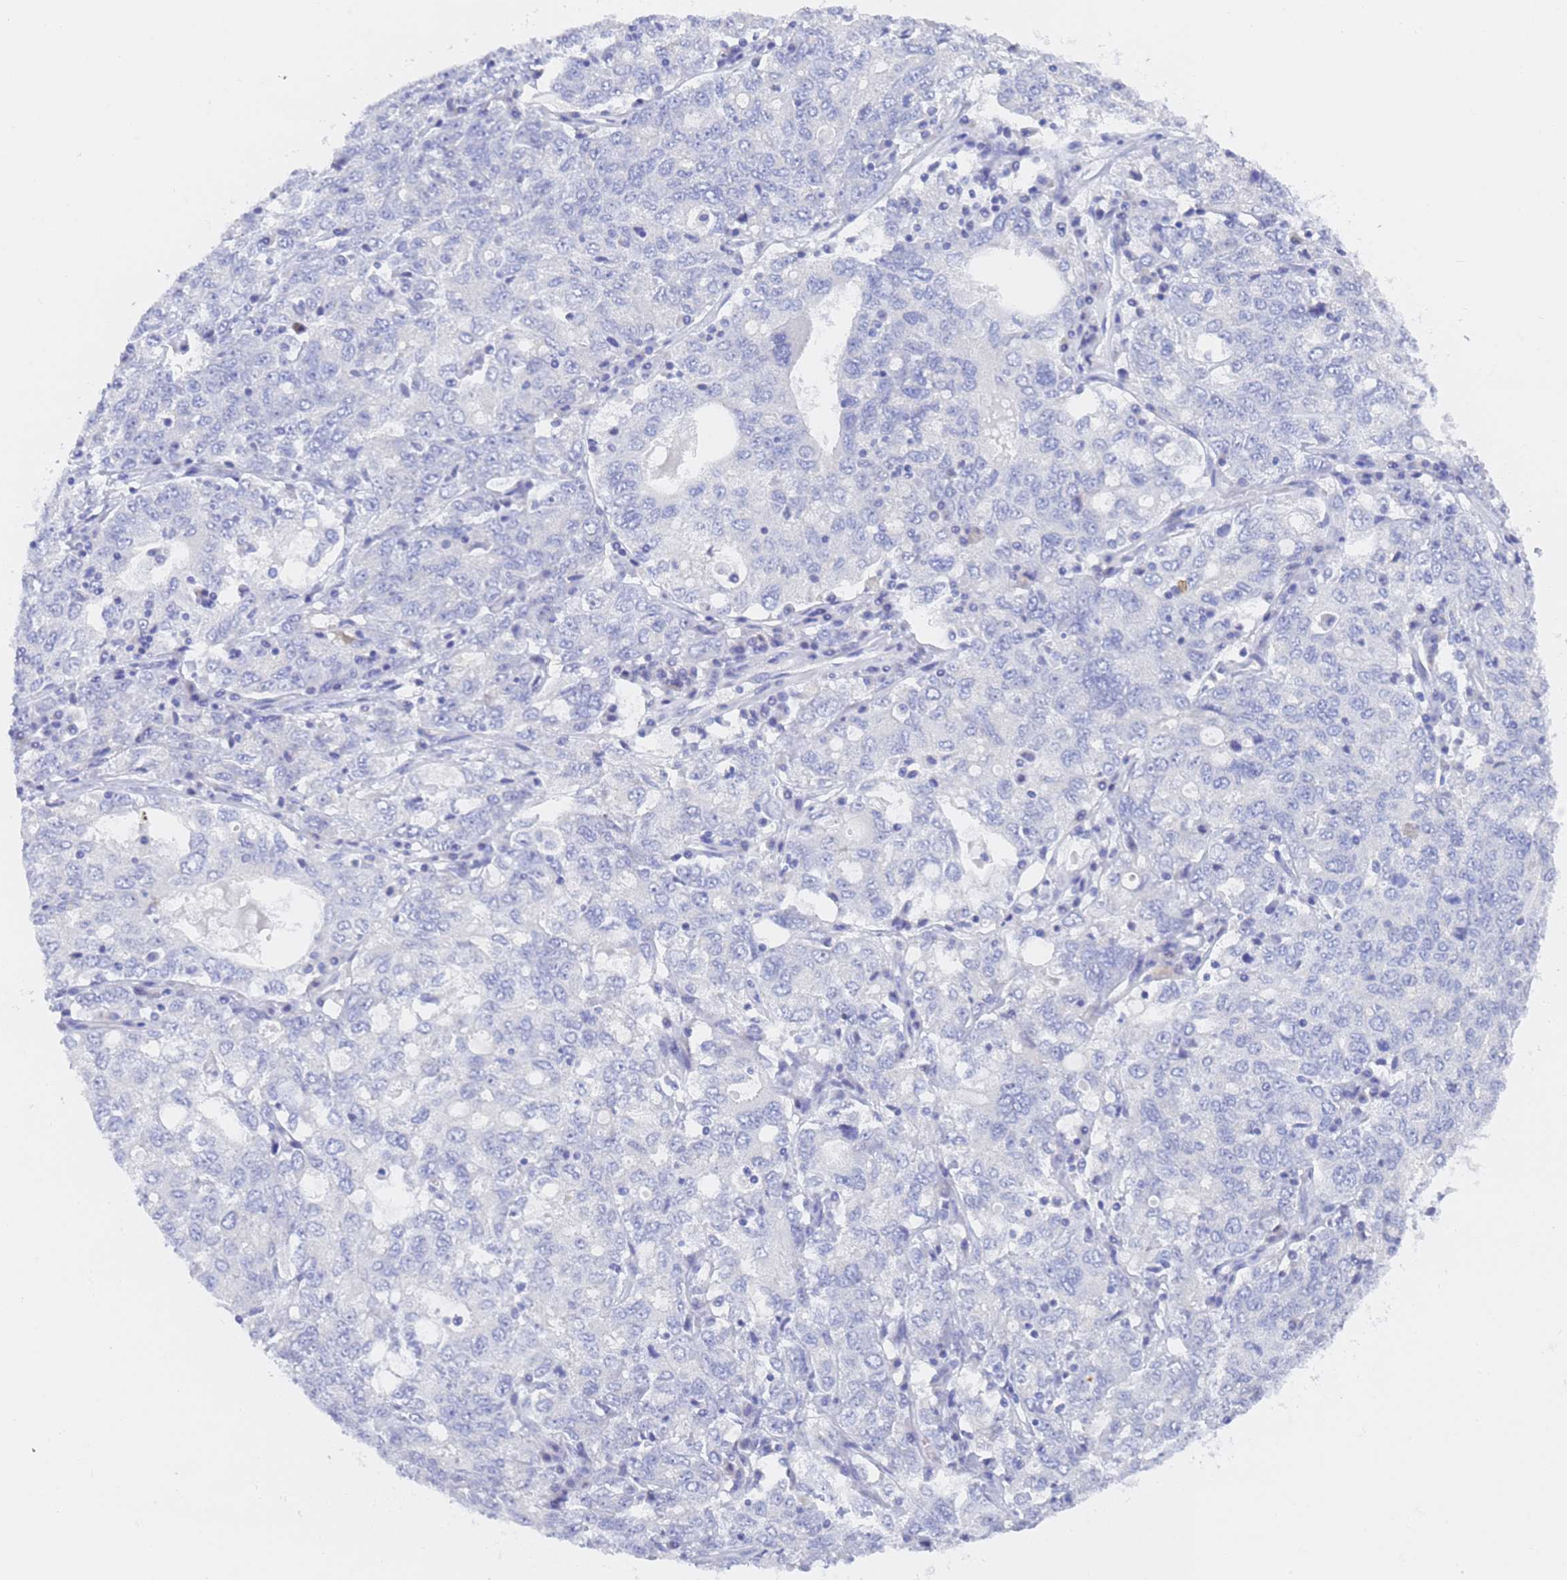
{"staining": {"intensity": "negative", "quantity": "none", "location": "none"}, "tissue": "ovarian cancer", "cell_type": "Tumor cells", "image_type": "cancer", "snomed": [{"axis": "morphology", "description": "Carcinoma, endometroid"}, {"axis": "topography", "description": "Ovary"}], "caption": "High power microscopy micrograph of an IHC histopathology image of ovarian cancer, revealing no significant expression in tumor cells. (Stains: DAB immunohistochemistry (IHC) with hematoxylin counter stain, Microscopy: brightfield microscopy at high magnification).", "gene": "STATH", "patient": {"sex": "female", "age": 62}}